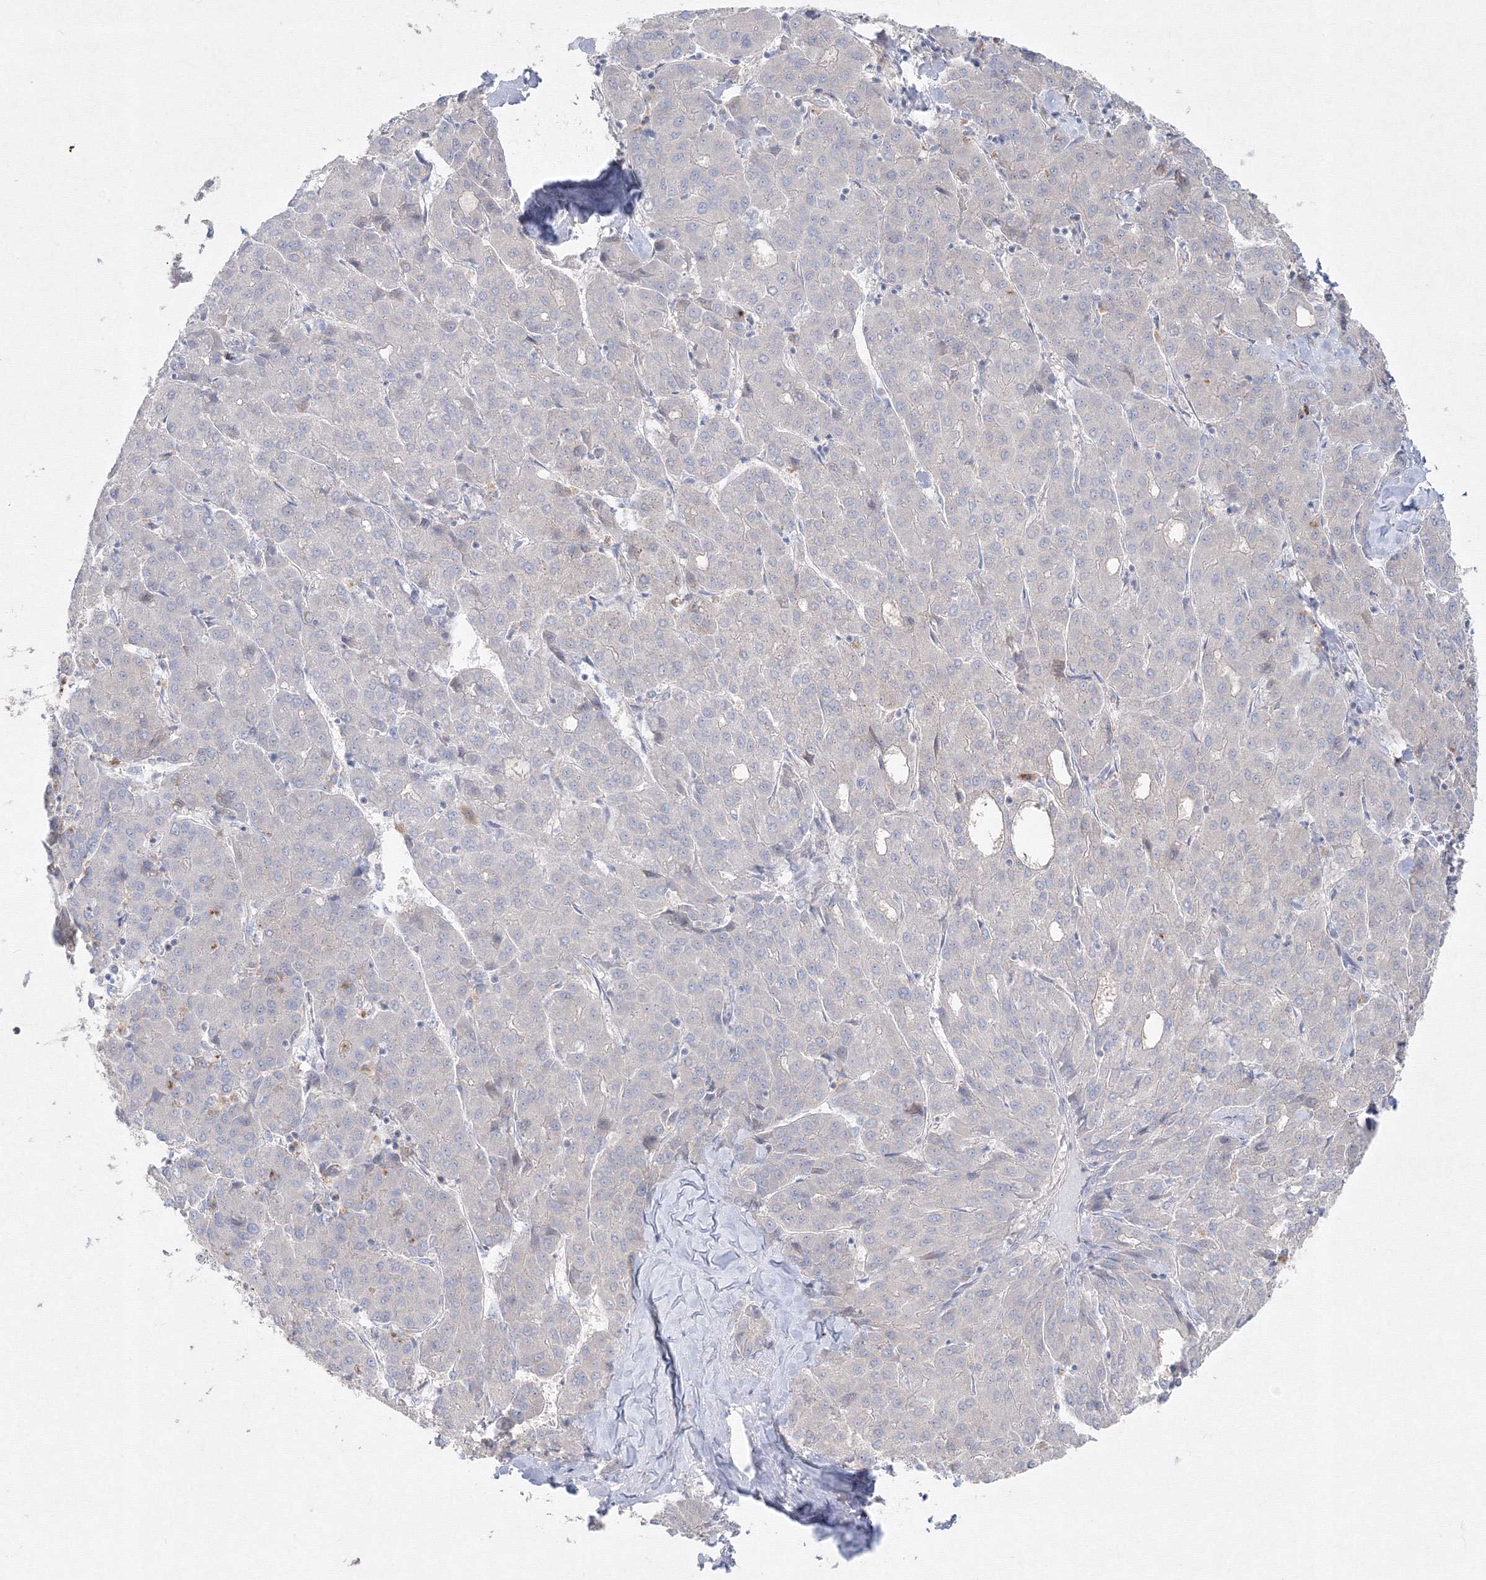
{"staining": {"intensity": "negative", "quantity": "none", "location": "none"}, "tissue": "liver cancer", "cell_type": "Tumor cells", "image_type": "cancer", "snomed": [{"axis": "morphology", "description": "Carcinoma, Hepatocellular, NOS"}, {"axis": "topography", "description": "Liver"}], "caption": "Liver hepatocellular carcinoma stained for a protein using immunohistochemistry (IHC) shows no expression tumor cells.", "gene": "FBXL8", "patient": {"sex": "male", "age": 65}}